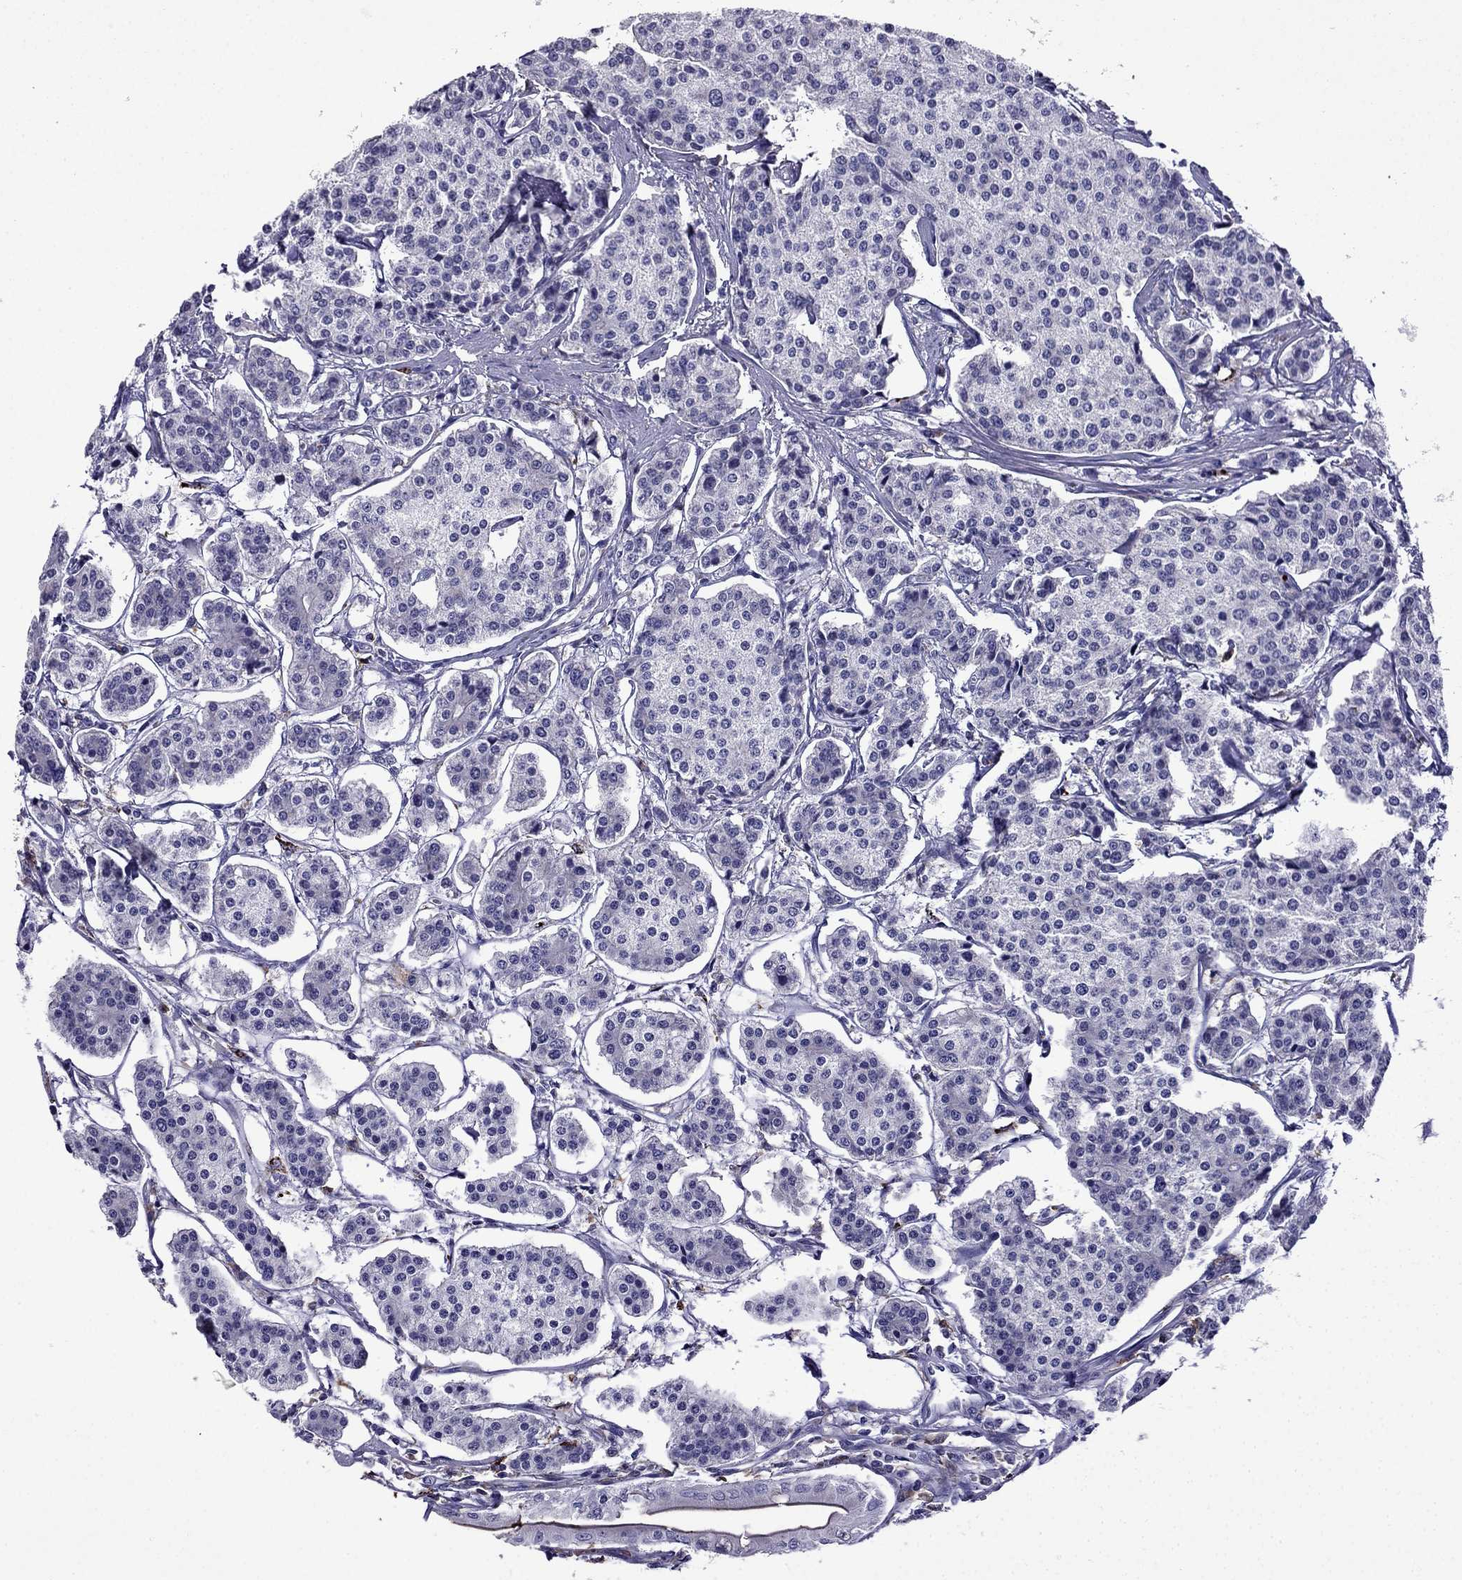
{"staining": {"intensity": "negative", "quantity": "none", "location": "none"}, "tissue": "carcinoid", "cell_type": "Tumor cells", "image_type": "cancer", "snomed": [{"axis": "morphology", "description": "Carcinoid, malignant, NOS"}, {"axis": "topography", "description": "Small intestine"}], "caption": "Protein analysis of malignant carcinoid displays no significant expression in tumor cells. (DAB (3,3'-diaminobenzidine) immunohistochemistry (IHC) with hematoxylin counter stain).", "gene": "TSSK4", "patient": {"sex": "female", "age": 65}}